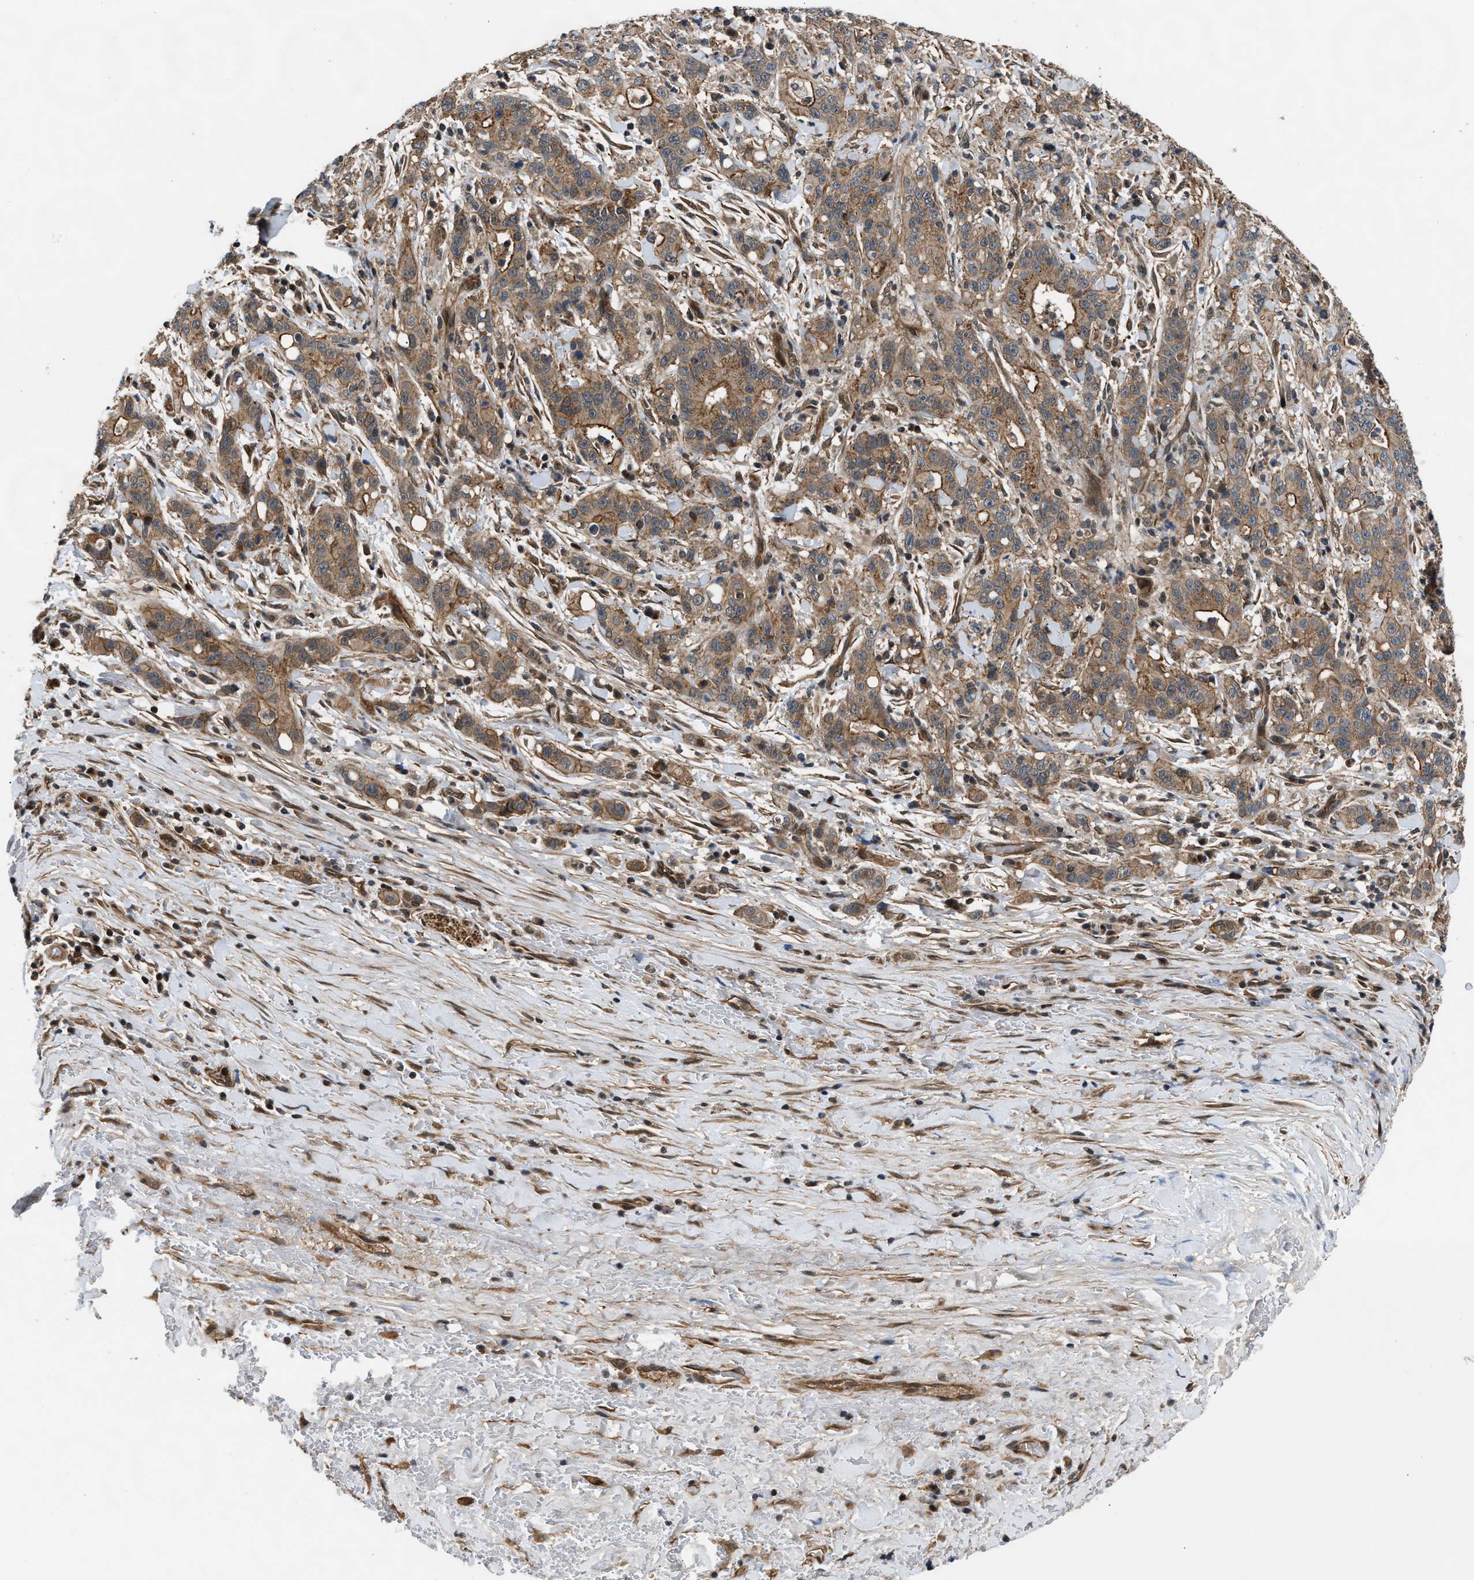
{"staining": {"intensity": "moderate", "quantity": ">75%", "location": "cytoplasmic/membranous"}, "tissue": "liver cancer", "cell_type": "Tumor cells", "image_type": "cancer", "snomed": [{"axis": "morphology", "description": "Cholangiocarcinoma"}, {"axis": "topography", "description": "Liver"}], "caption": "Protein staining reveals moderate cytoplasmic/membranous positivity in approximately >75% of tumor cells in liver cancer.", "gene": "COPS2", "patient": {"sex": "female", "age": 38}}